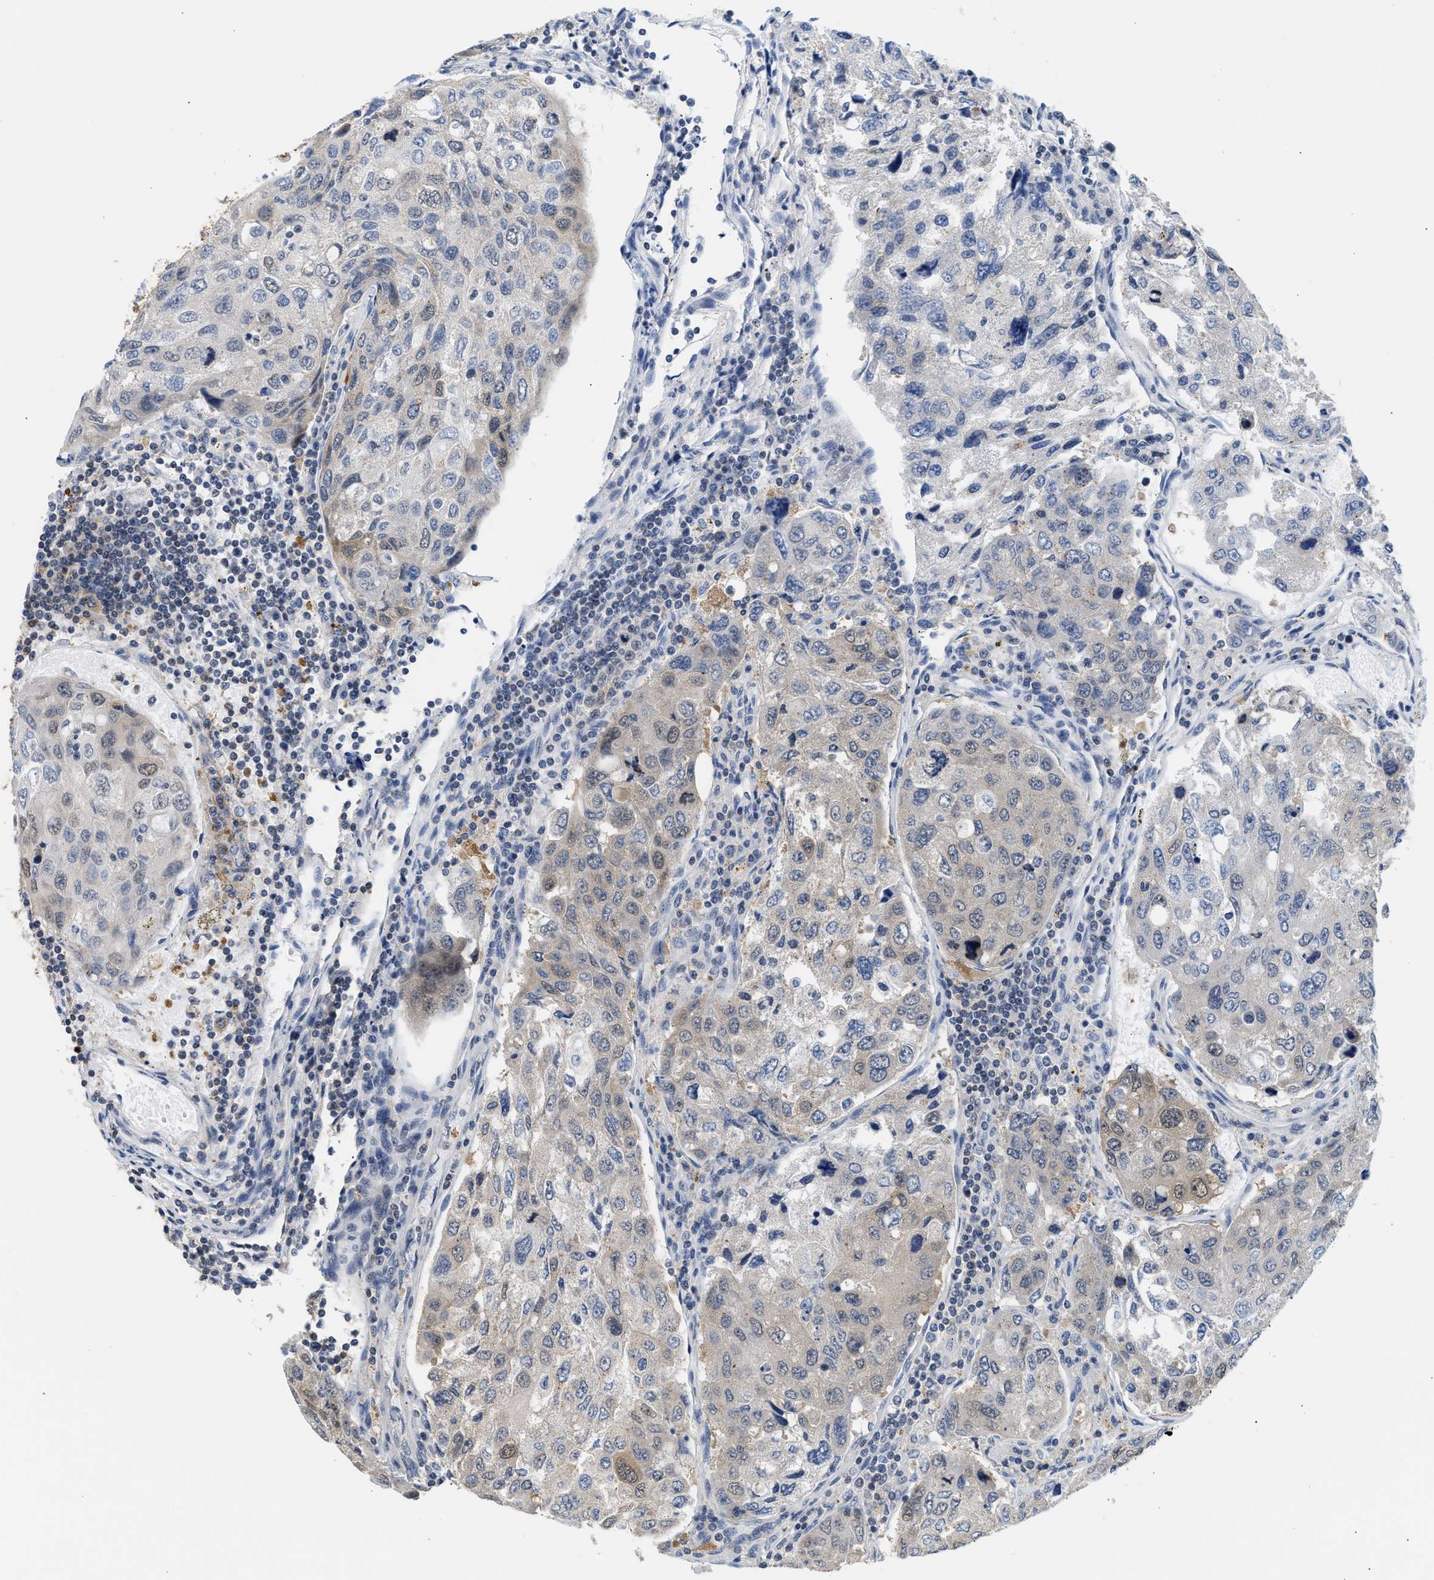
{"staining": {"intensity": "weak", "quantity": "<25%", "location": "cytoplasmic/membranous"}, "tissue": "urothelial cancer", "cell_type": "Tumor cells", "image_type": "cancer", "snomed": [{"axis": "morphology", "description": "Urothelial carcinoma, High grade"}, {"axis": "topography", "description": "Lymph node"}, {"axis": "topography", "description": "Urinary bladder"}], "caption": "IHC image of human urothelial cancer stained for a protein (brown), which demonstrates no staining in tumor cells.", "gene": "PPM1L", "patient": {"sex": "male", "age": 51}}